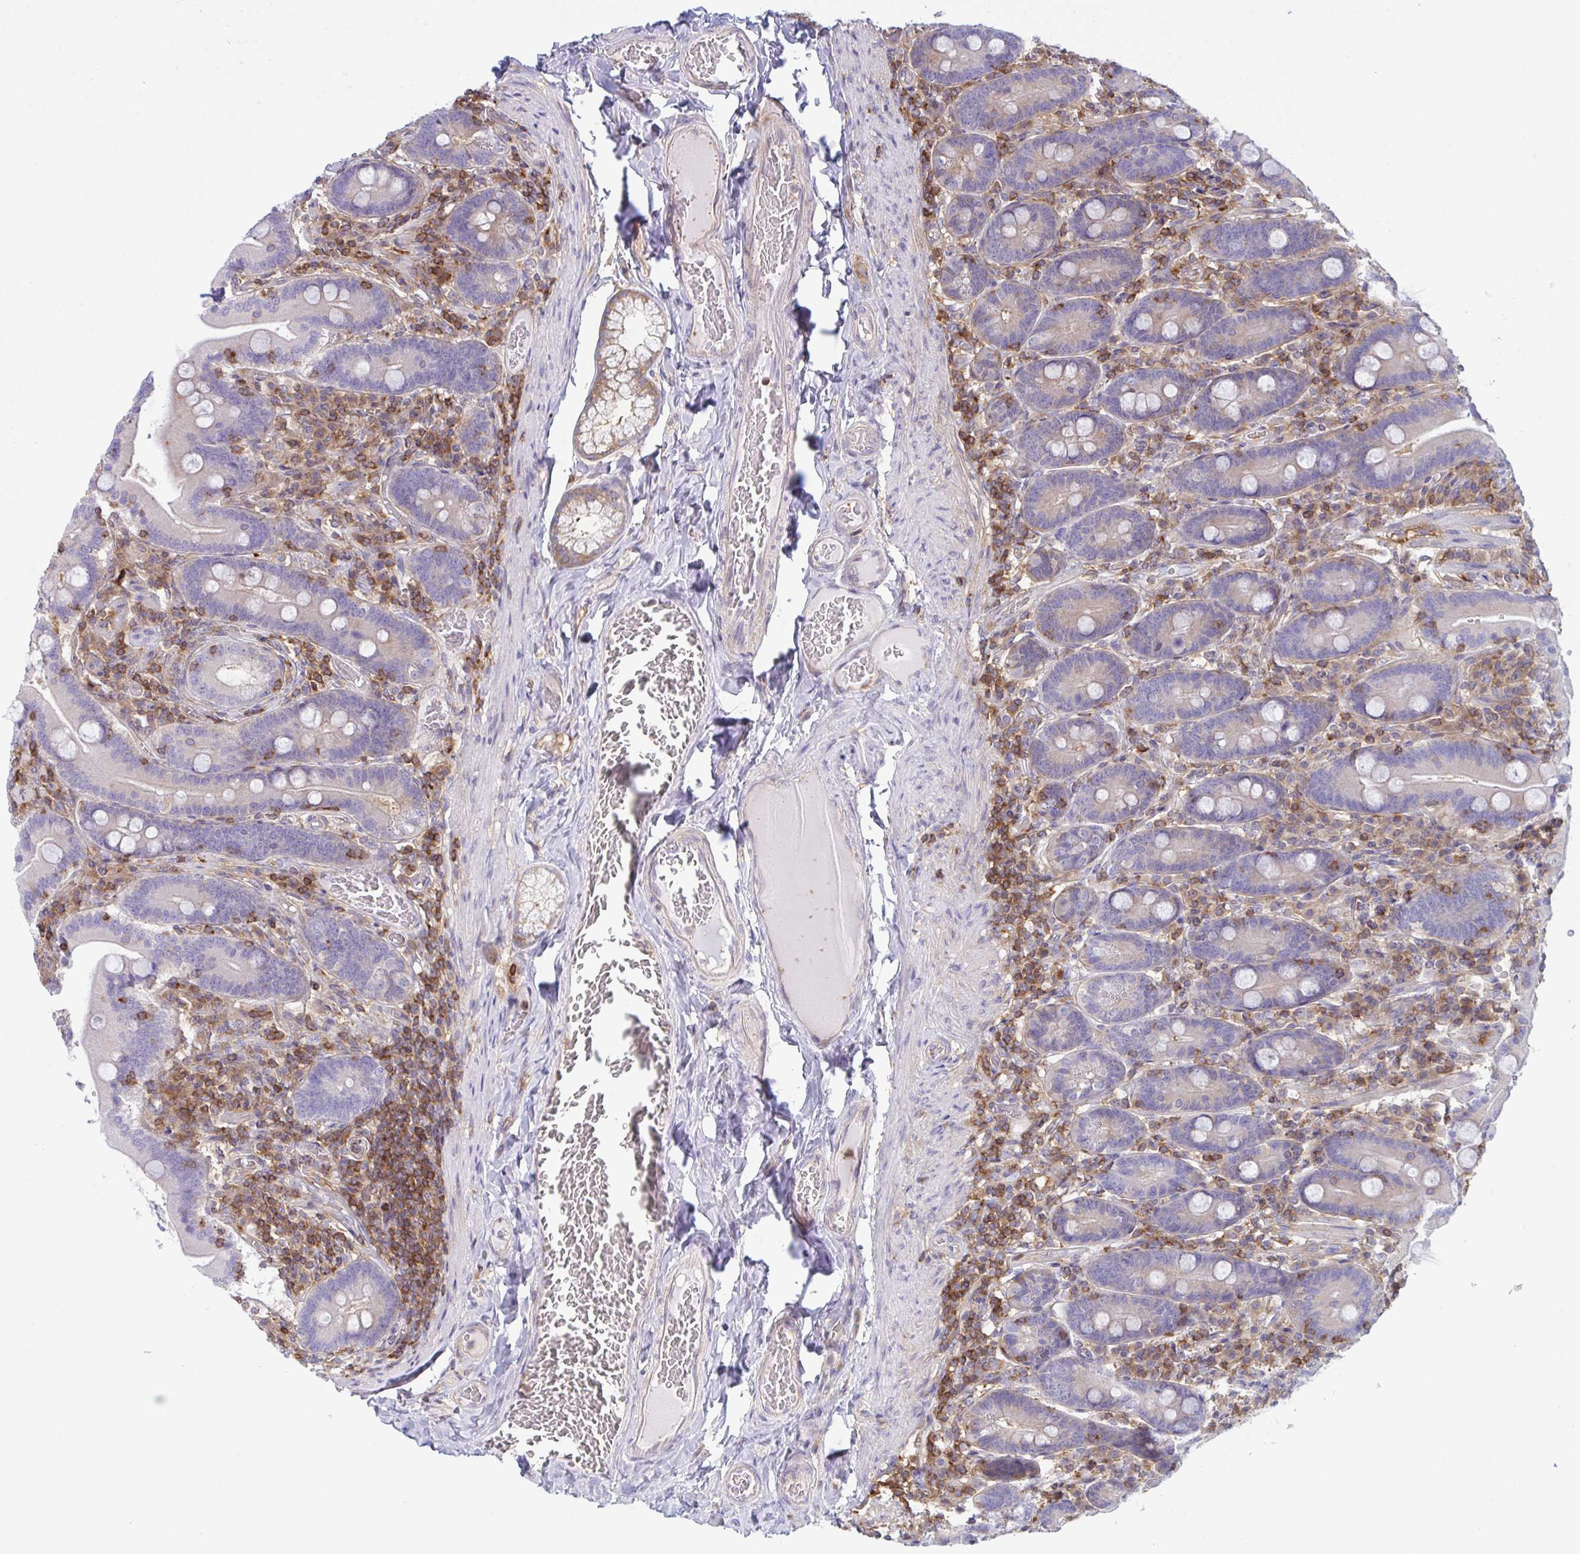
{"staining": {"intensity": "negative", "quantity": "none", "location": "none"}, "tissue": "duodenum", "cell_type": "Glandular cells", "image_type": "normal", "snomed": [{"axis": "morphology", "description": "Normal tissue, NOS"}, {"axis": "topography", "description": "Duodenum"}], "caption": "A high-resolution histopathology image shows immunohistochemistry staining of unremarkable duodenum, which exhibits no significant staining in glandular cells.", "gene": "TSC22D3", "patient": {"sex": "female", "age": 62}}